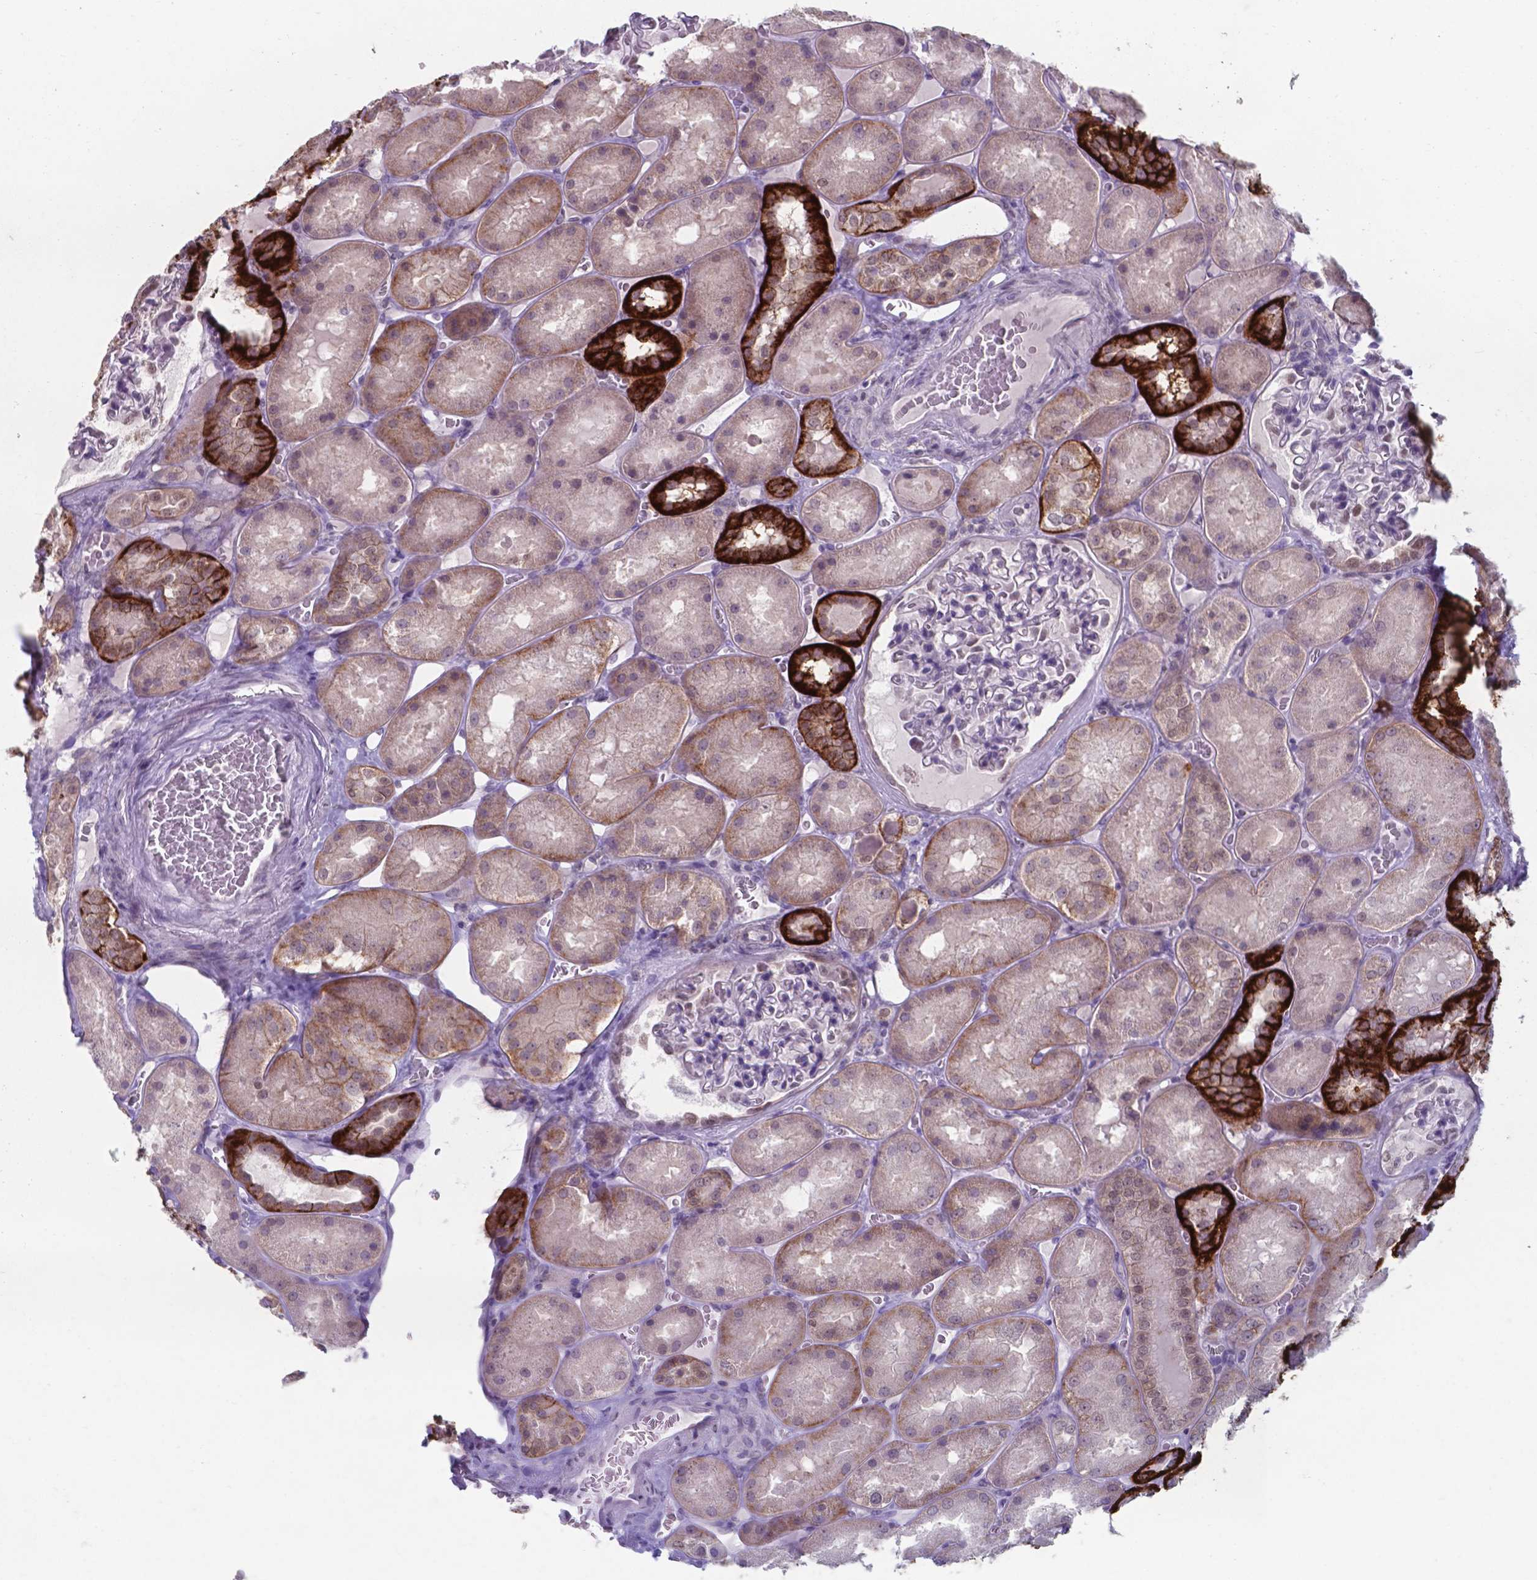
{"staining": {"intensity": "negative", "quantity": "none", "location": "none"}, "tissue": "kidney", "cell_type": "Cells in glomeruli", "image_type": "normal", "snomed": [{"axis": "morphology", "description": "Normal tissue, NOS"}, {"axis": "topography", "description": "Kidney"}], "caption": "Cells in glomeruli are negative for protein expression in unremarkable human kidney. The staining is performed using DAB (3,3'-diaminobenzidine) brown chromogen with nuclei counter-stained in using hematoxylin.", "gene": "UBE2E2", "patient": {"sex": "male", "age": 73}}